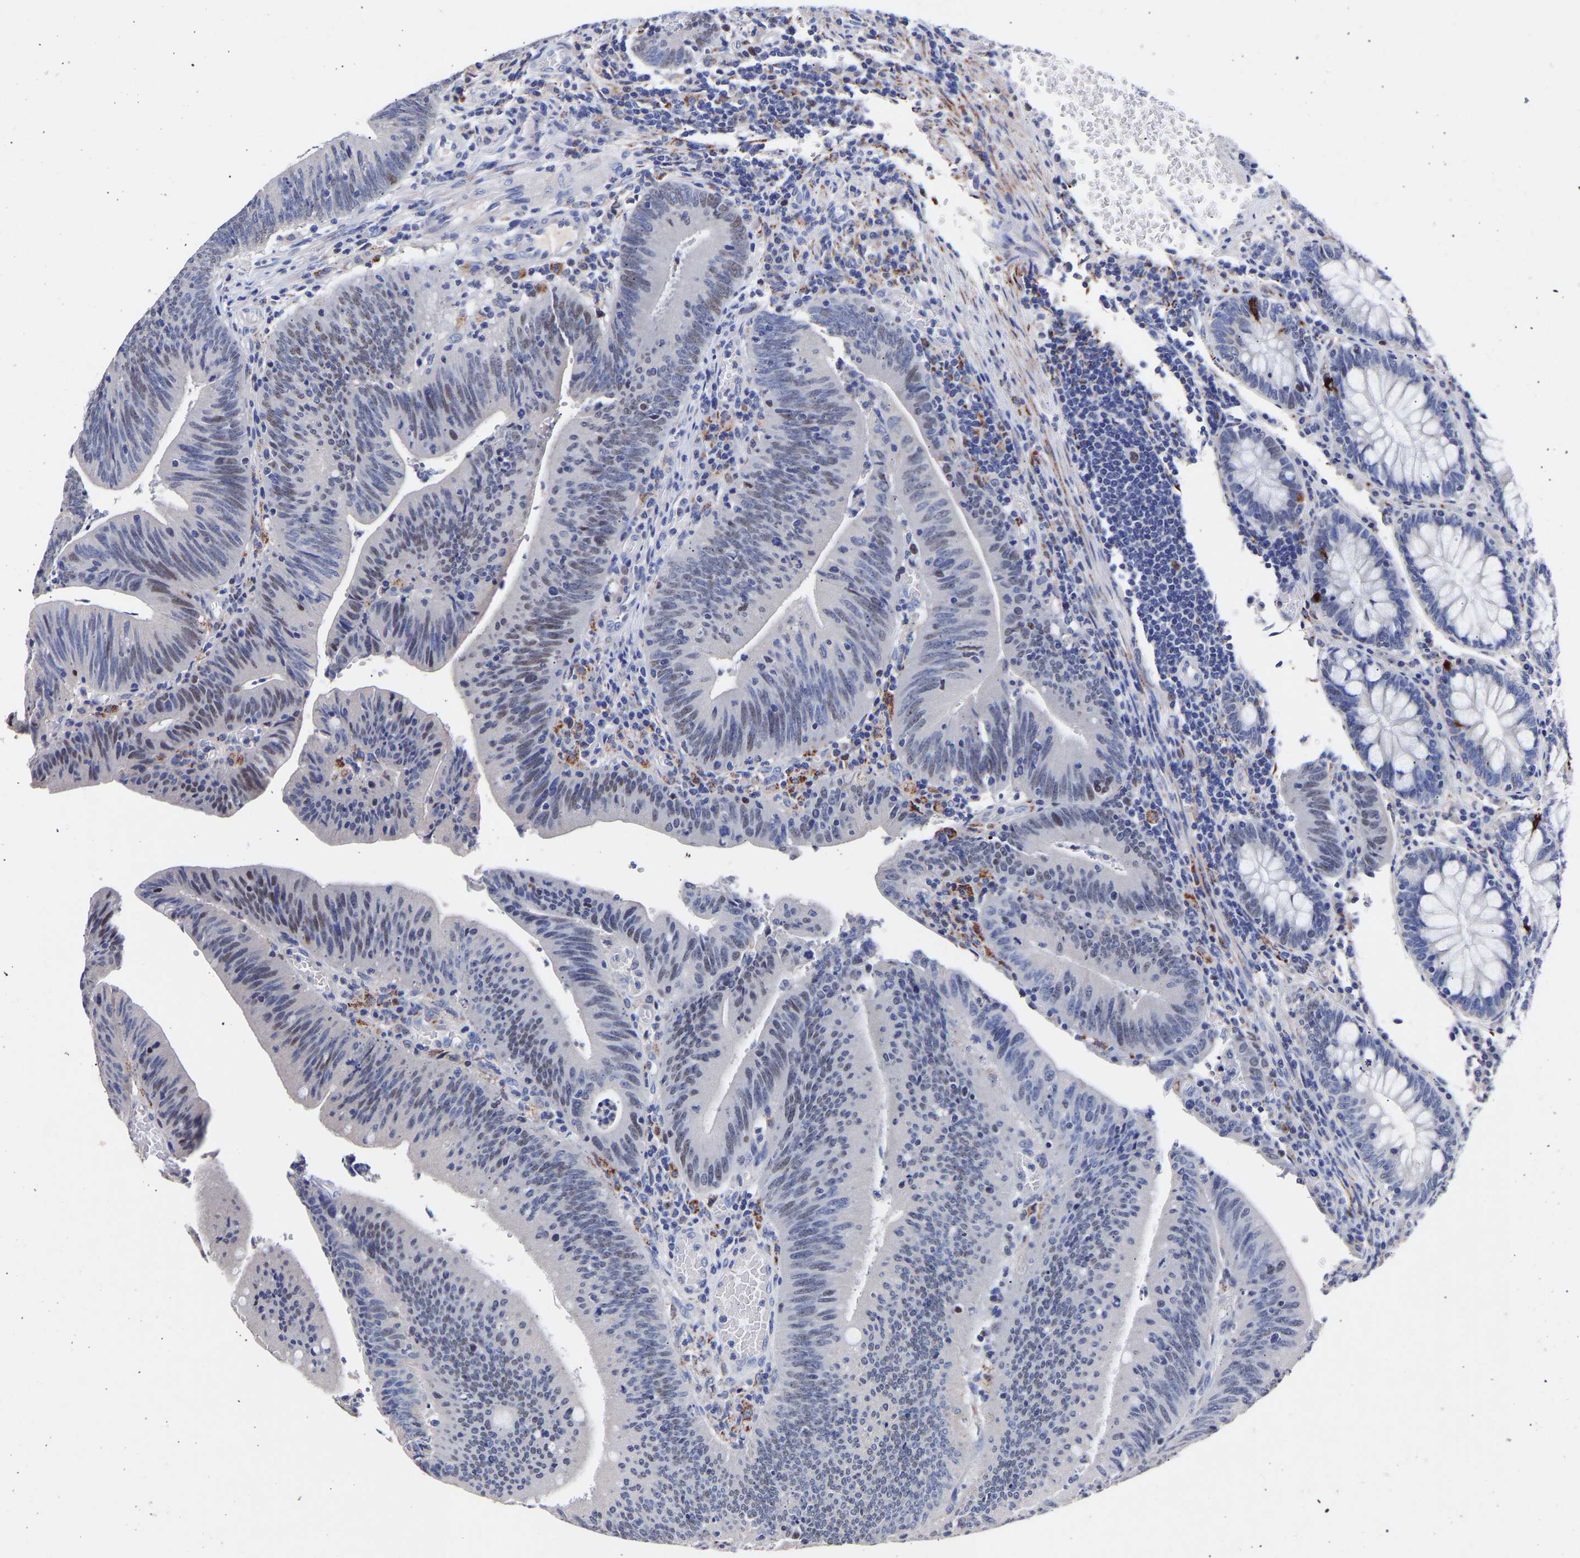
{"staining": {"intensity": "weak", "quantity": "<25%", "location": "nuclear"}, "tissue": "colorectal cancer", "cell_type": "Tumor cells", "image_type": "cancer", "snomed": [{"axis": "morphology", "description": "Normal tissue, NOS"}, {"axis": "morphology", "description": "Adenocarcinoma, NOS"}, {"axis": "topography", "description": "Rectum"}], "caption": "Immunohistochemistry (IHC) photomicrograph of neoplastic tissue: human colorectal cancer (adenocarcinoma) stained with DAB demonstrates no significant protein positivity in tumor cells.", "gene": "SEM1", "patient": {"sex": "female", "age": 66}}